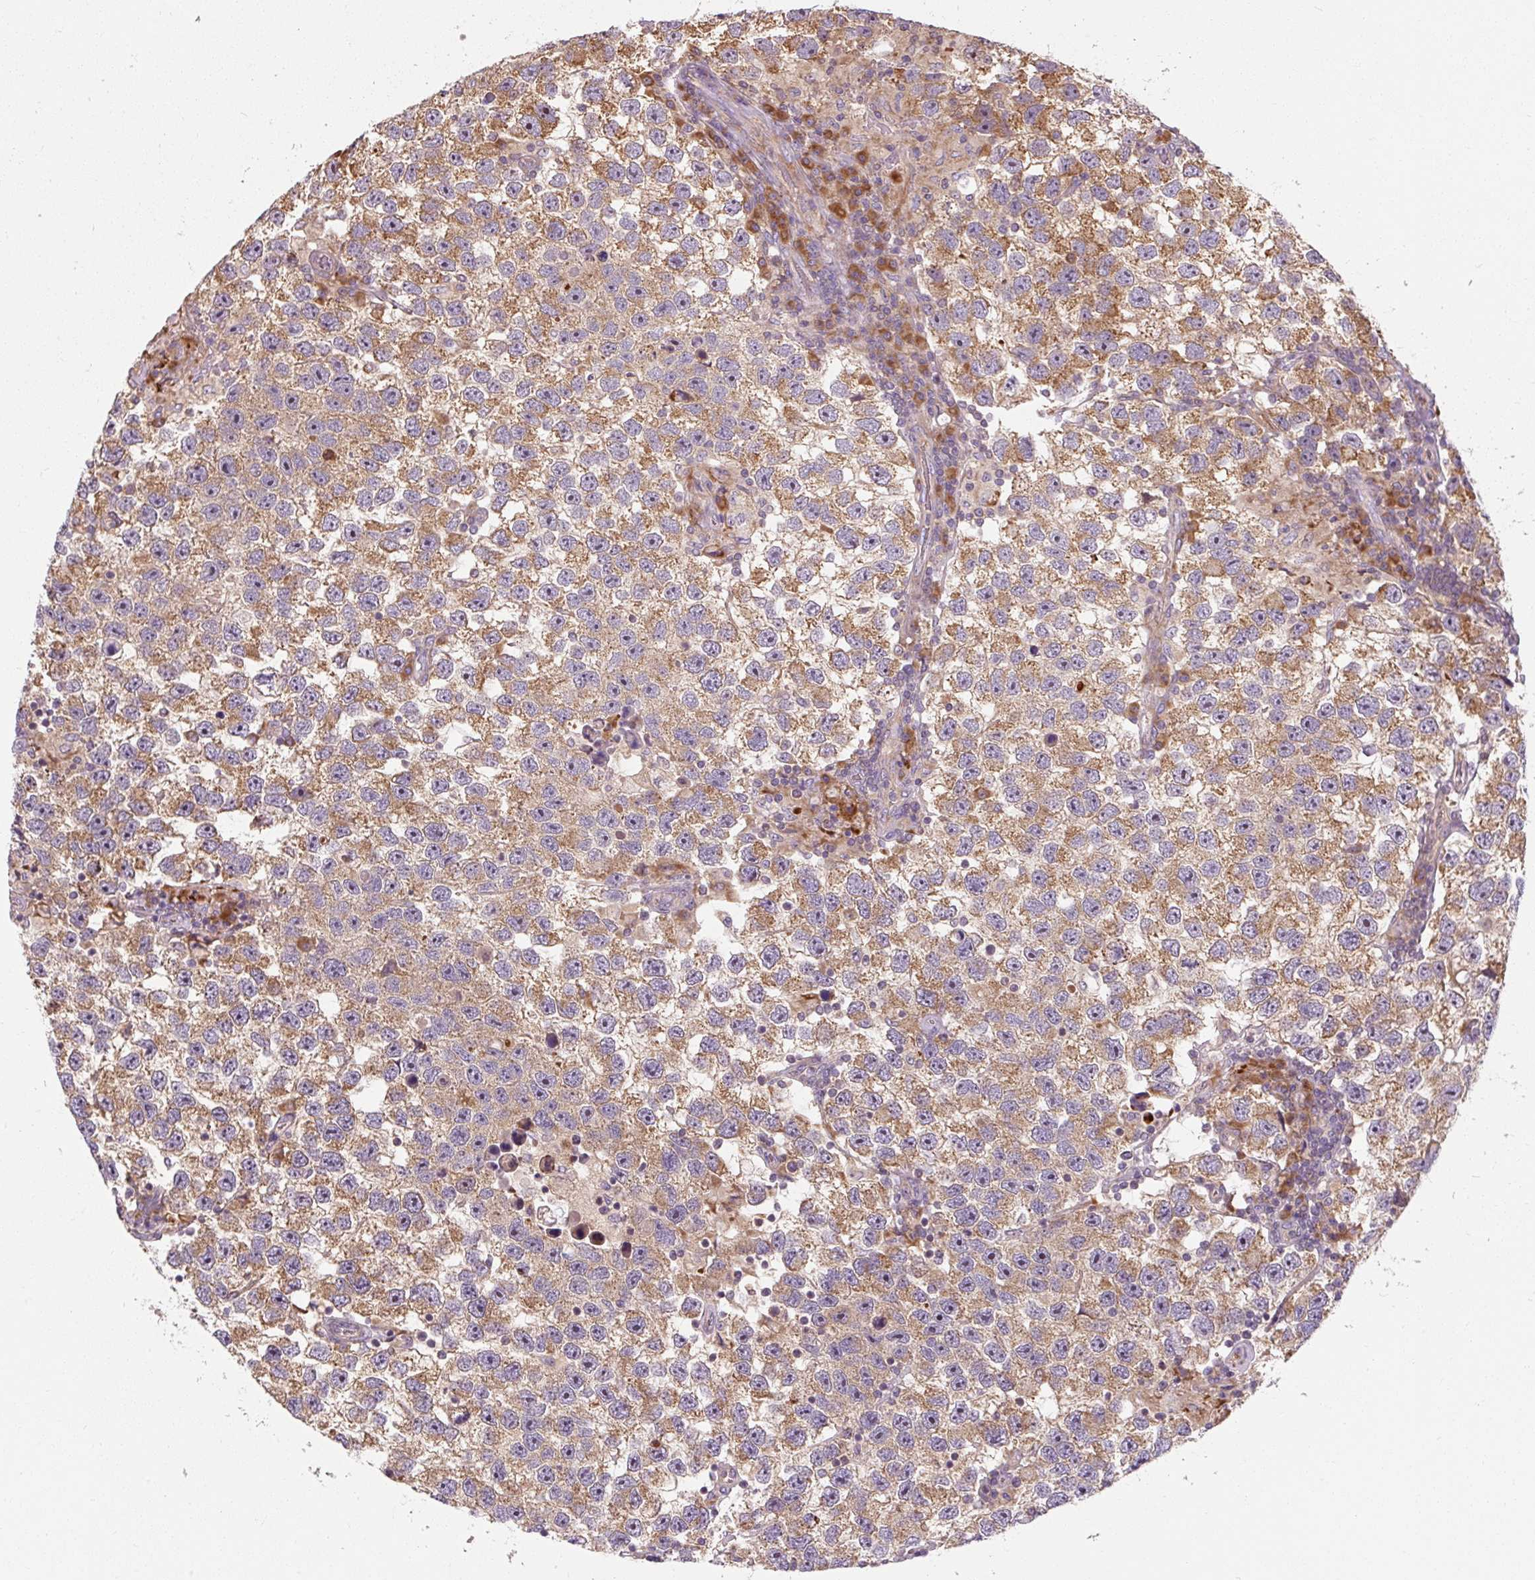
{"staining": {"intensity": "moderate", "quantity": ">75%", "location": "cytoplasmic/membranous"}, "tissue": "testis cancer", "cell_type": "Tumor cells", "image_type": "cancer", "snomed": [{"axis": "morphology", "description": "Seminoma, NOS"}, {"axis": "topography", "description": "Testis"}], "caption": "Brown immunohistochemical staining in testis seminoma reveals moderate cytoplasmic/membranous expression in approximately >75% of tumor cells.", "gene": "PRSS48", "patient": {"sex": "male", "age": 26}}